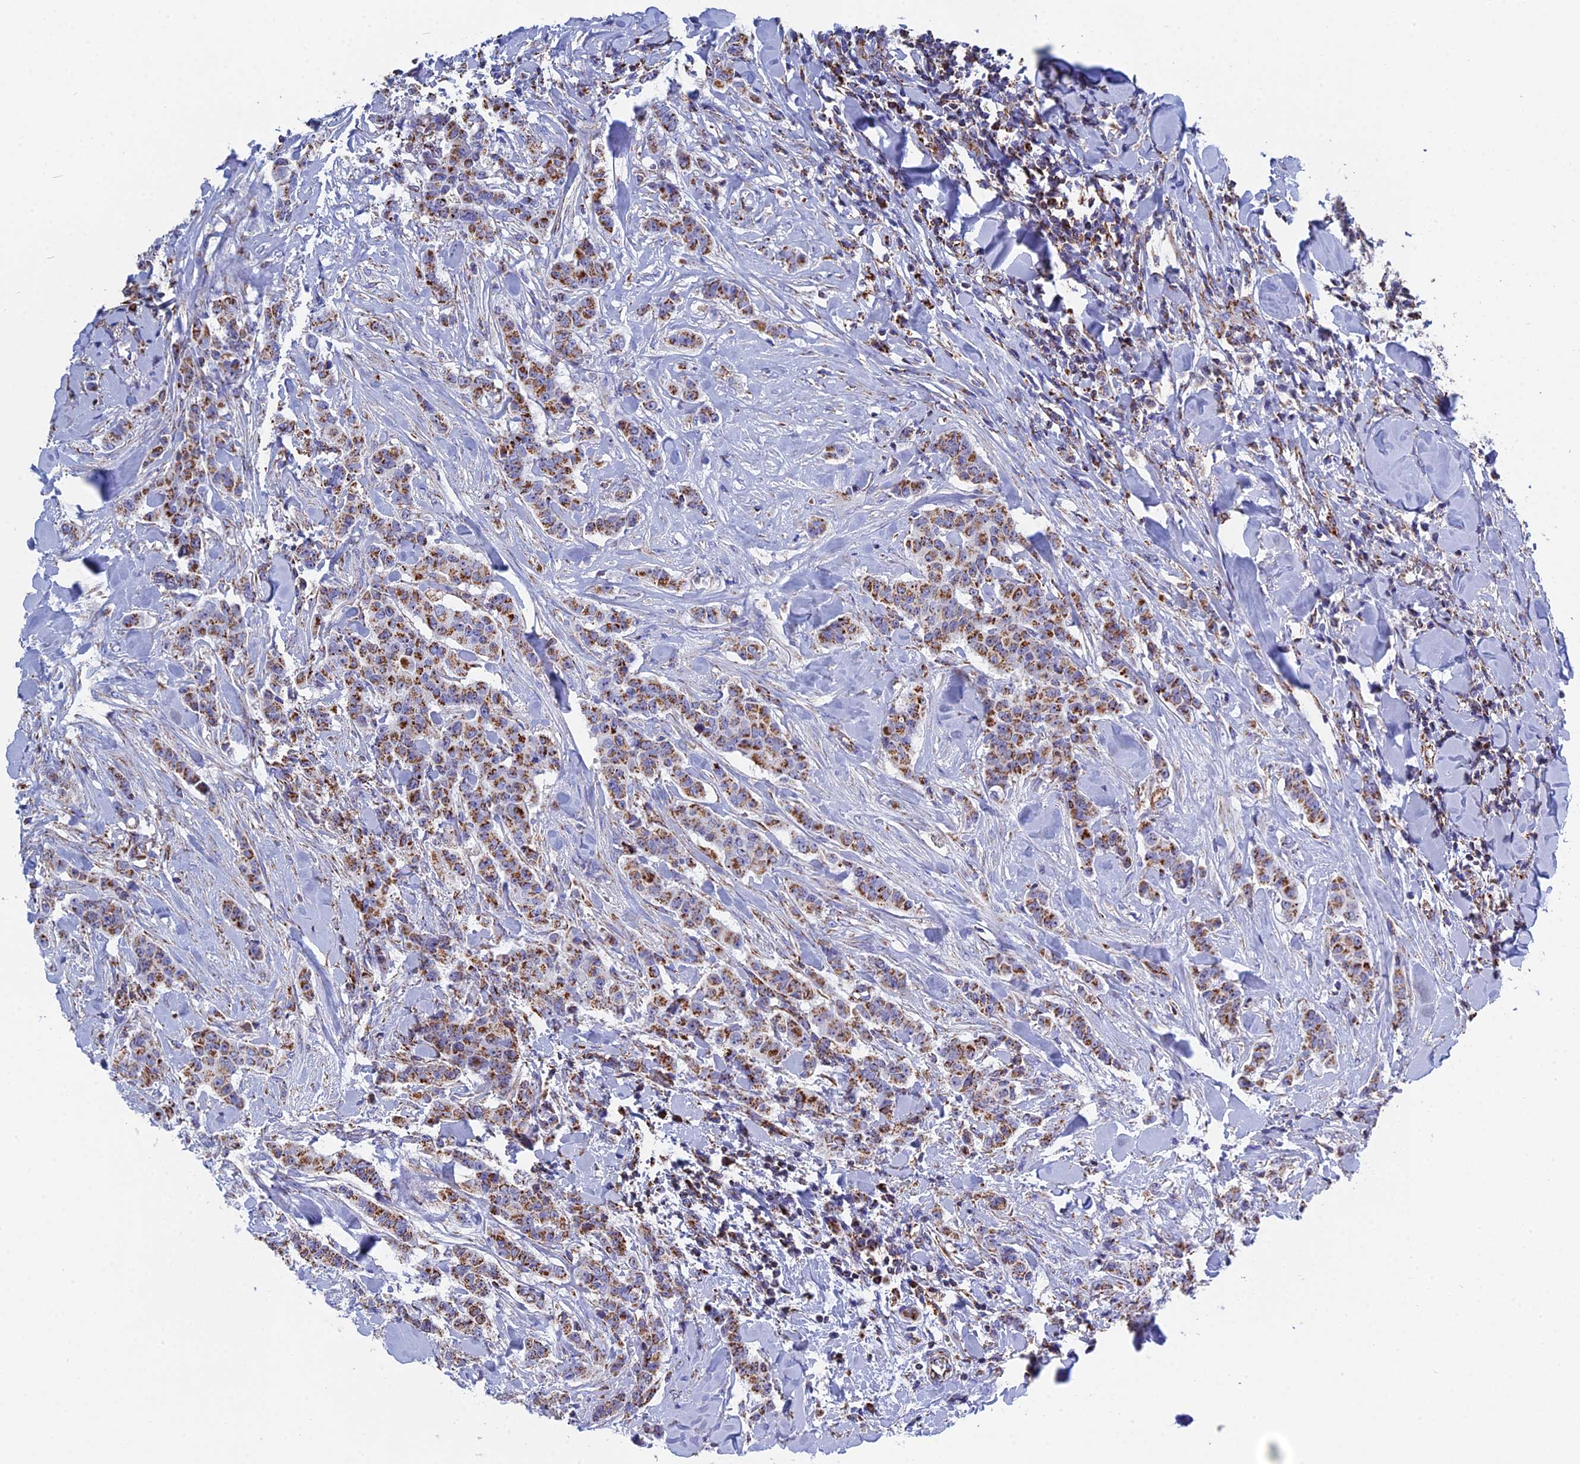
{"staining": {"intensity": "strong", "quantity": ">75%", "location": "cytoplasmic/membranous"}, "tissue": "breast cancer", "cell_type": "Tumor cells", "image_type": "cancer", "snomed": [{"axis": "morphology", "description": "Duct carcinoma"}, {"axis": "topography", "description": "Breast"}], "caption": "An image showing strong cytoplasmic/membranous expression in approximately >75% of tumor cells in breast cancer (intraductal carcinoma), as visualized by brown immunohistochemical staining.", "gene": "NDUFA5", "patient": {"sex": "female", "age": 40}}